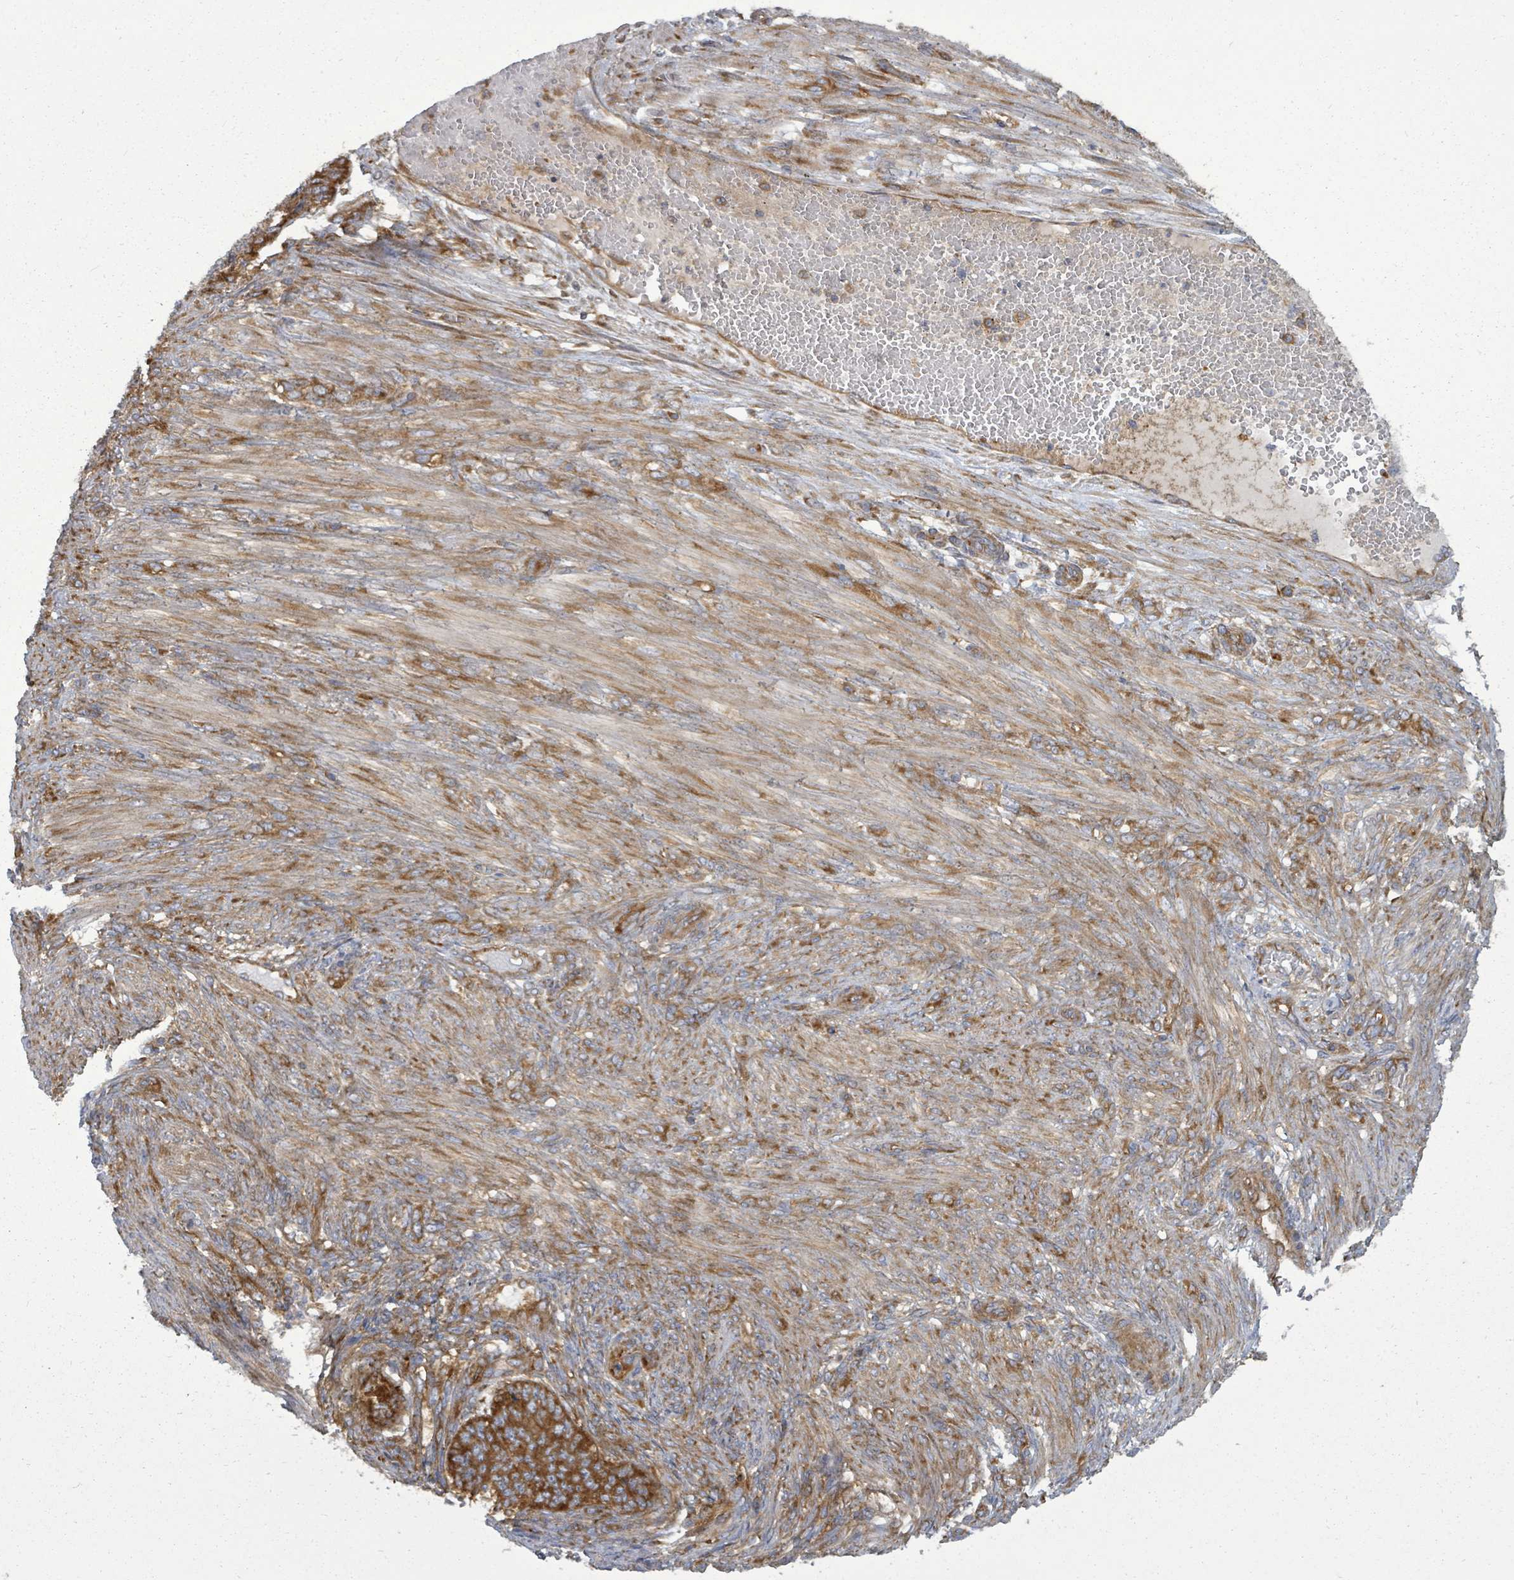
{"staining": {"intensity": "strong", "quantity": ">75%", "location": "cytoplasmic/membranous"}, "tissue": "endometrial cancer", "cell_type": "Tumor cells", "image_type": "cancer", "snomed": [{"axis": "morphology", "description": "Adenocarcinoma, NOS"}, {"axis": "topography", "description": "Endometrium"}], "caption": "Immunohistochemical staining of adenocarcinoma (endometrial) exhibits high levels of strong cytoplasmic/membranous expression in approximately >75% of tumor cells. The staining was performed using DAB to visualize the protein expression in brown, while the nuclei were stained in blue with hematoxylin (Magnification: 20x).", "gene": "EIF3C", "patient": {"sex": "female", "age": 32}}